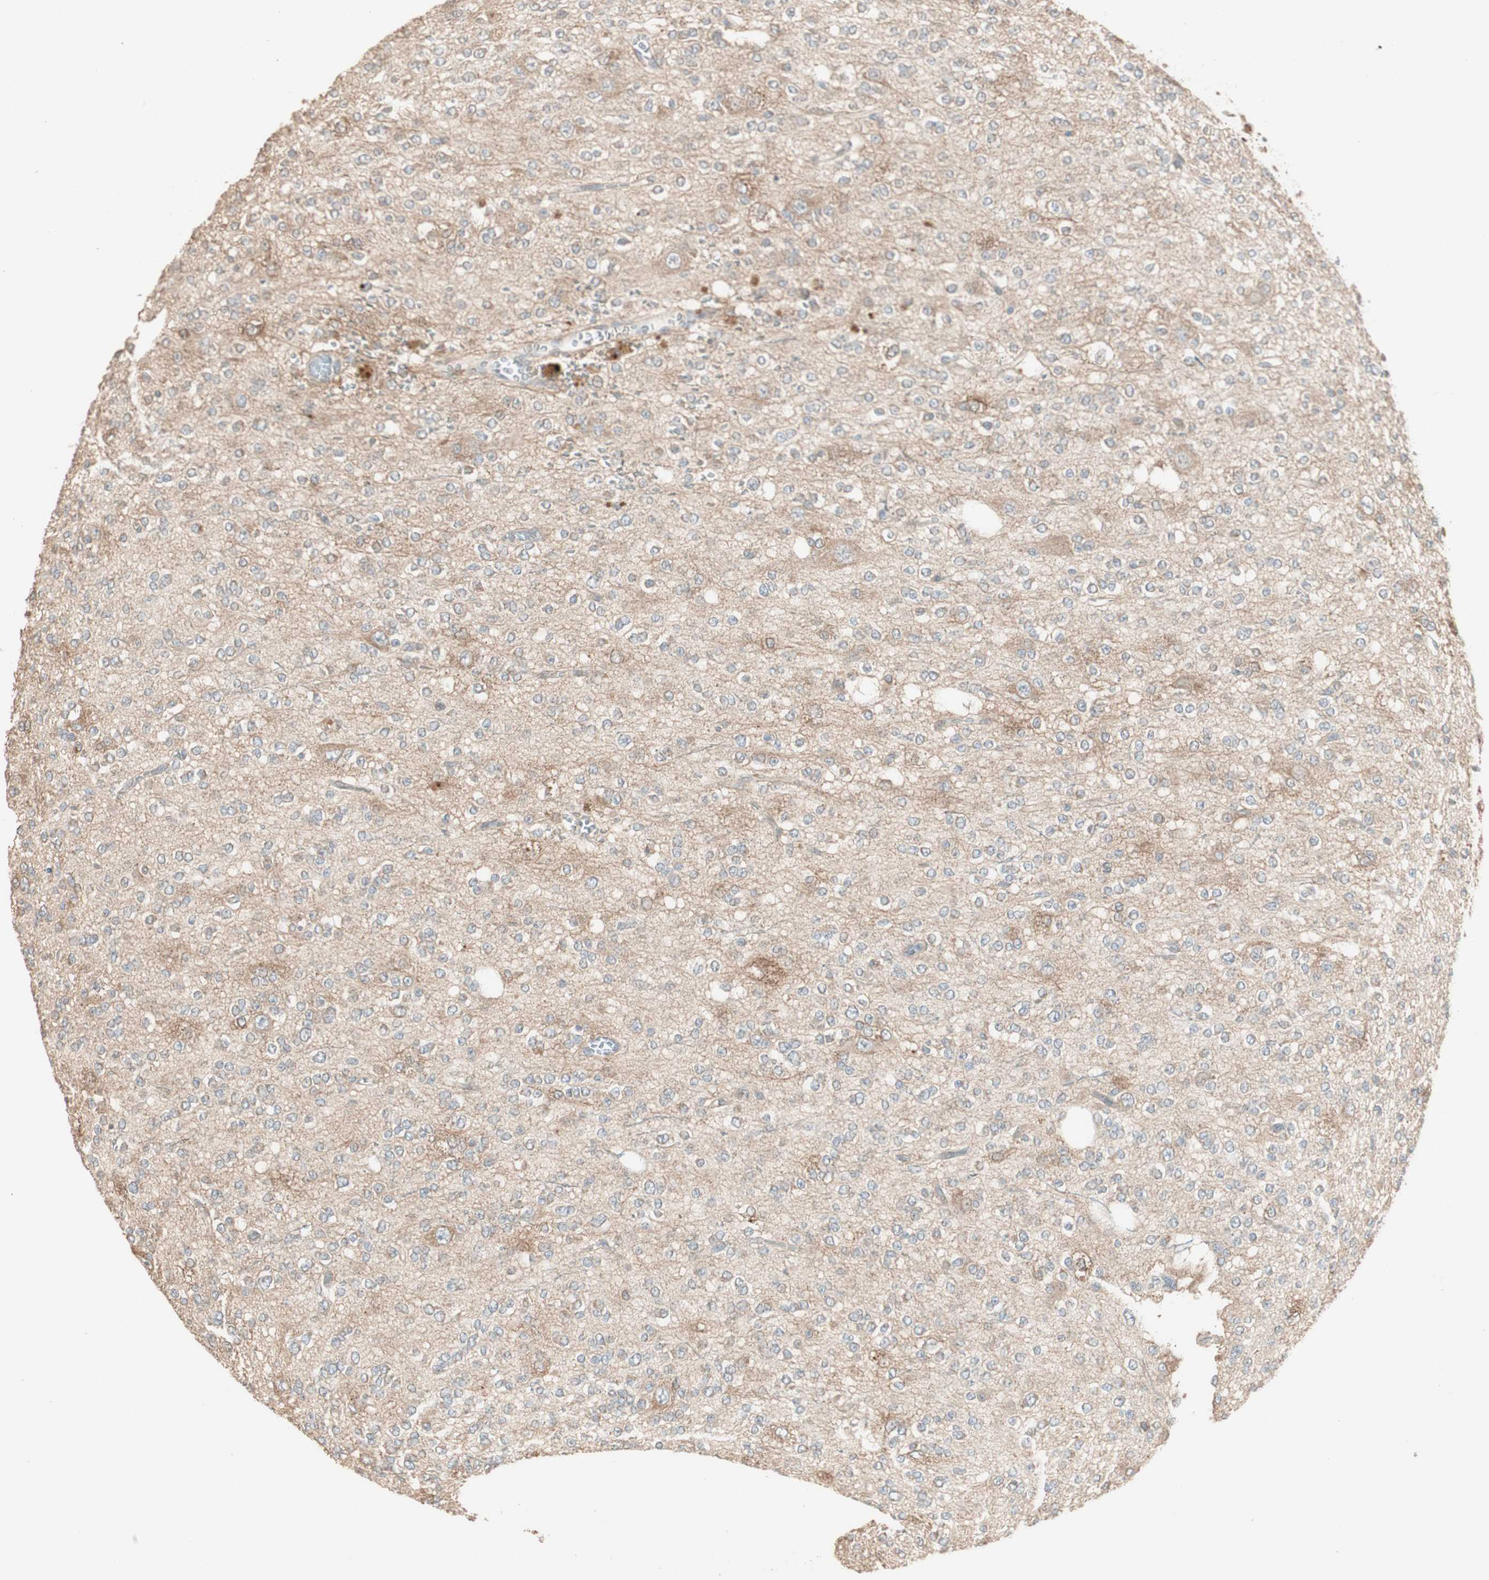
{"staining": {"intensity": "moderate", "quantity": "25%-75%", "location": "cytoplasmic/membranous"}, "tissue": "glioma", "cell_type": "Tumor cells", "image_type": "cancer", "snomed": [{"axis": "morphology", "description": "Glioma, malignant, Low grade"}, {"axis": "topography", "description": "Brain"}], "caption": "Immunohistochemical staining of glioma demonstrates medium levels of moderate cytoplasmic/membranous protein positivity in approximately 25%-75% of tumor cells.", "gene": "RARRES1", "patient": {"sex": "male", "age": 38}}